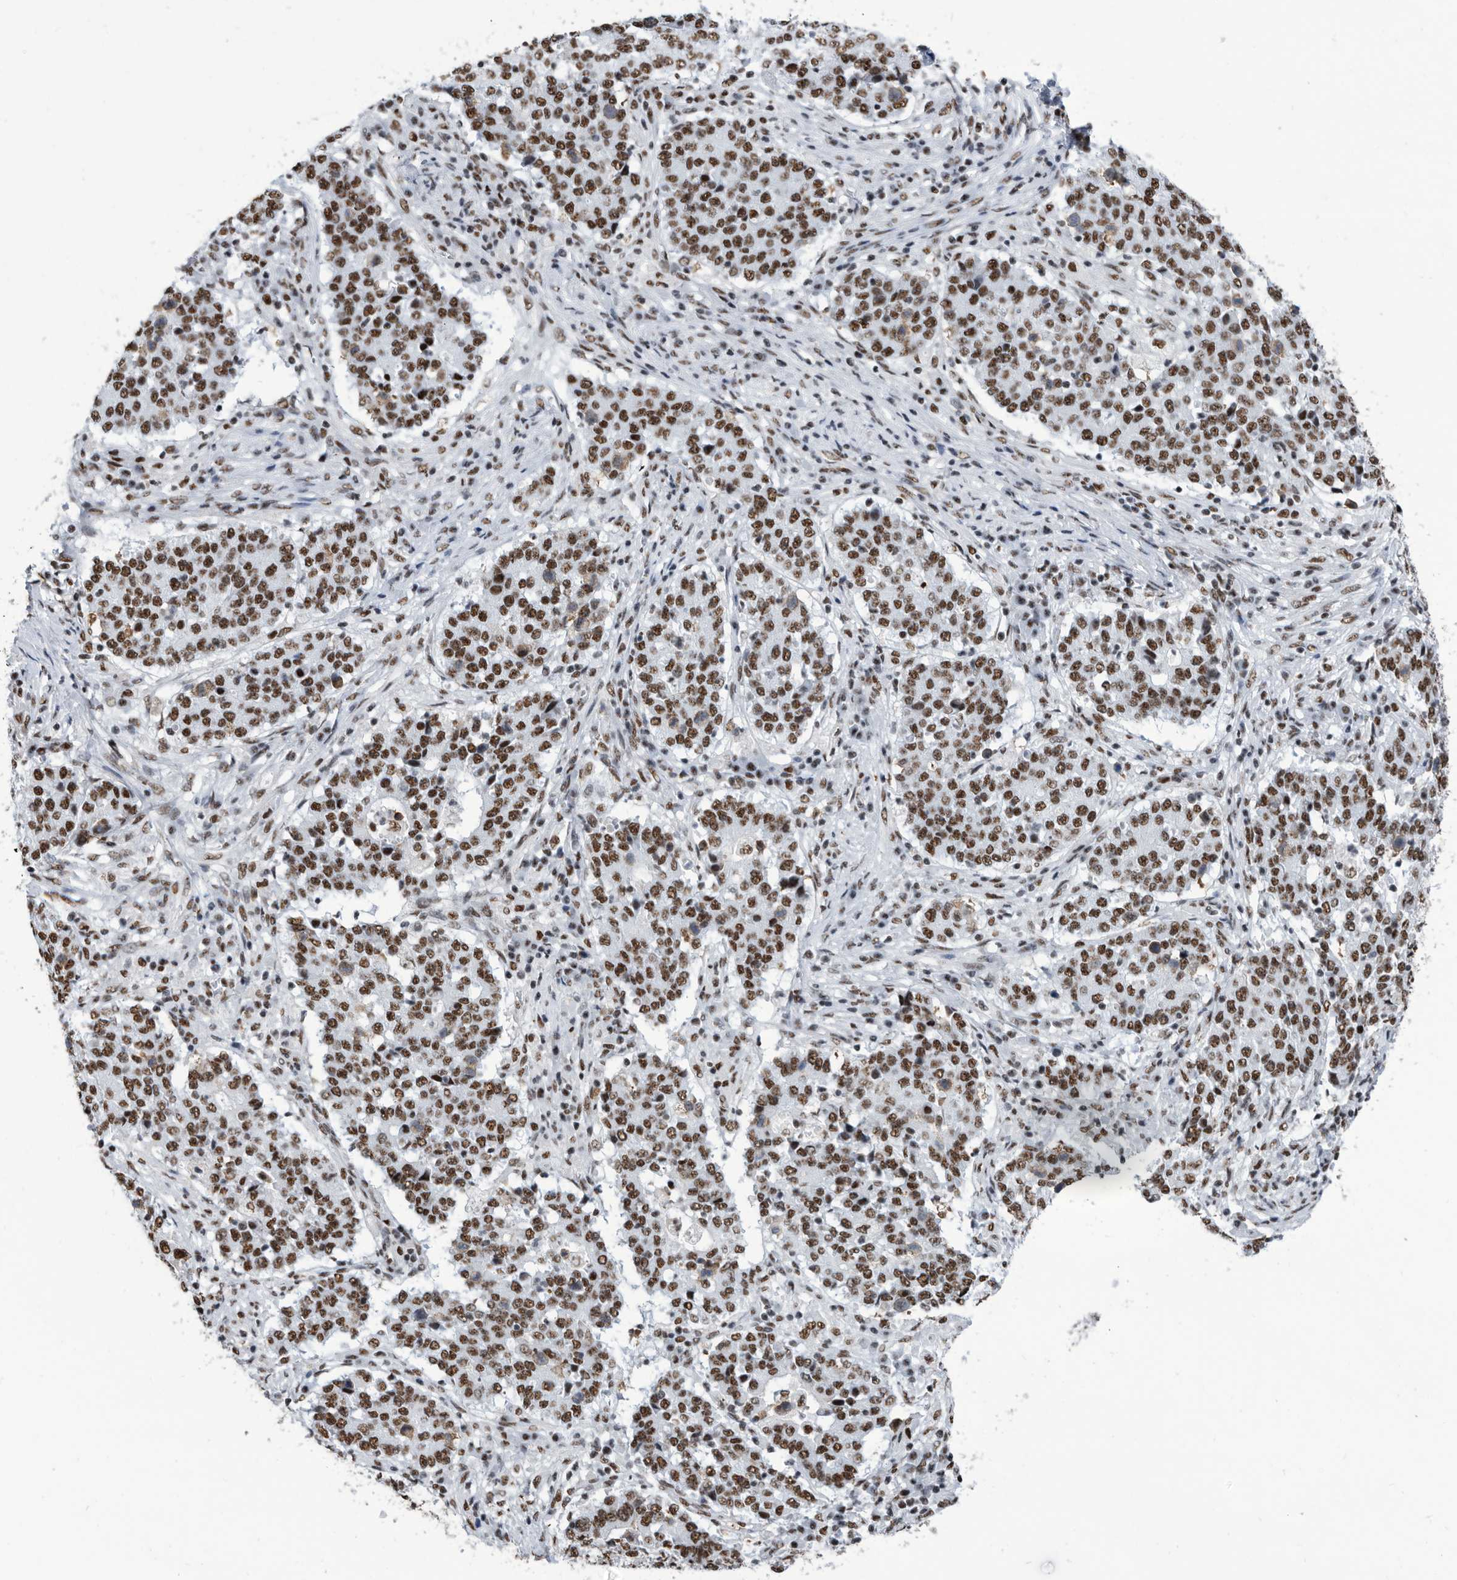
{"staining": {"intensity": "strong", "quantity": ">75%", "location": "nuclear"}, "tissue": "stomach cancer", "cell_type": "Tumor cells", "image_type": "cancer", "snomed": [{"axis": "morphology", "description": "Adenocarcinoma, NOS"}, {"axis": "topography", "description": "Stomach"}], "caption": "DAB immunohistochemical staining of human stomach cancer displays strong nuclear protein expression in about >75% of tumor cells.", "gene": "SF3A1", "patient": {"sex": "male", "age": 59}}